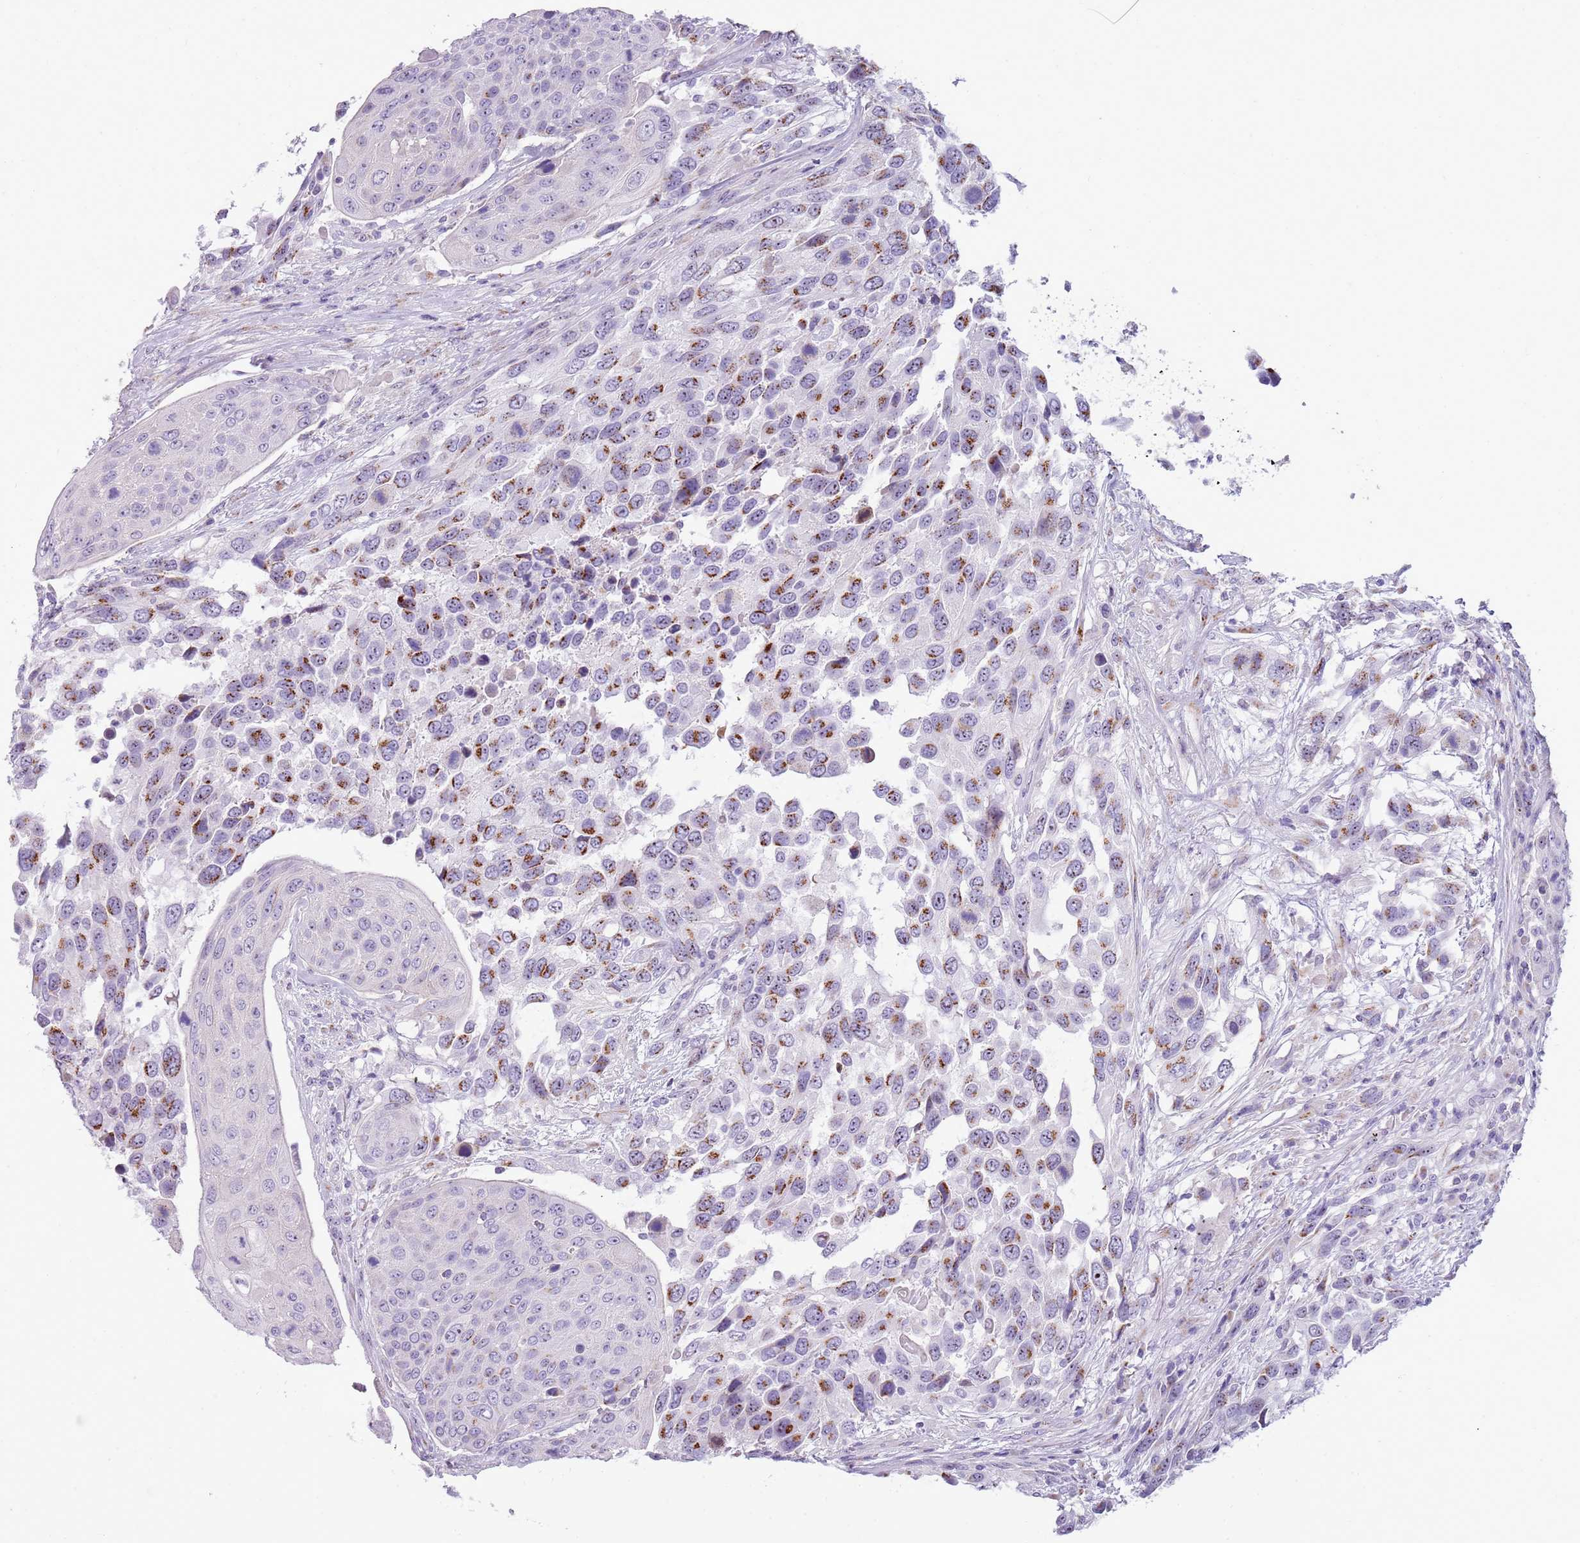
{"staining": {"intensity": "strong", "quantity": "25%-75%", "location": "cytoplasmic/membranous"}, "tissue": "urothelial cancer", "cell_type": "Tumor cells", "image_type": "cancer", "snomed": [{"axis": "morphology", "description": "Urothelial carcinoma, High grade"}, {"axis": "topography", "description": "Urinary bladder"}], "caption": "Immunohistochemical staining of human urothelial cancer exhibits high levels of strong cytoplasmic/membranous expression in approximately 25%-75% of tumor cells. The staining was performed using DAB, with brown indicating positive protein expression. Nuclei are stained blue with hematoxylin.", "gene": "NBPF6", "patient": {"sex": "female", "age": 70}}